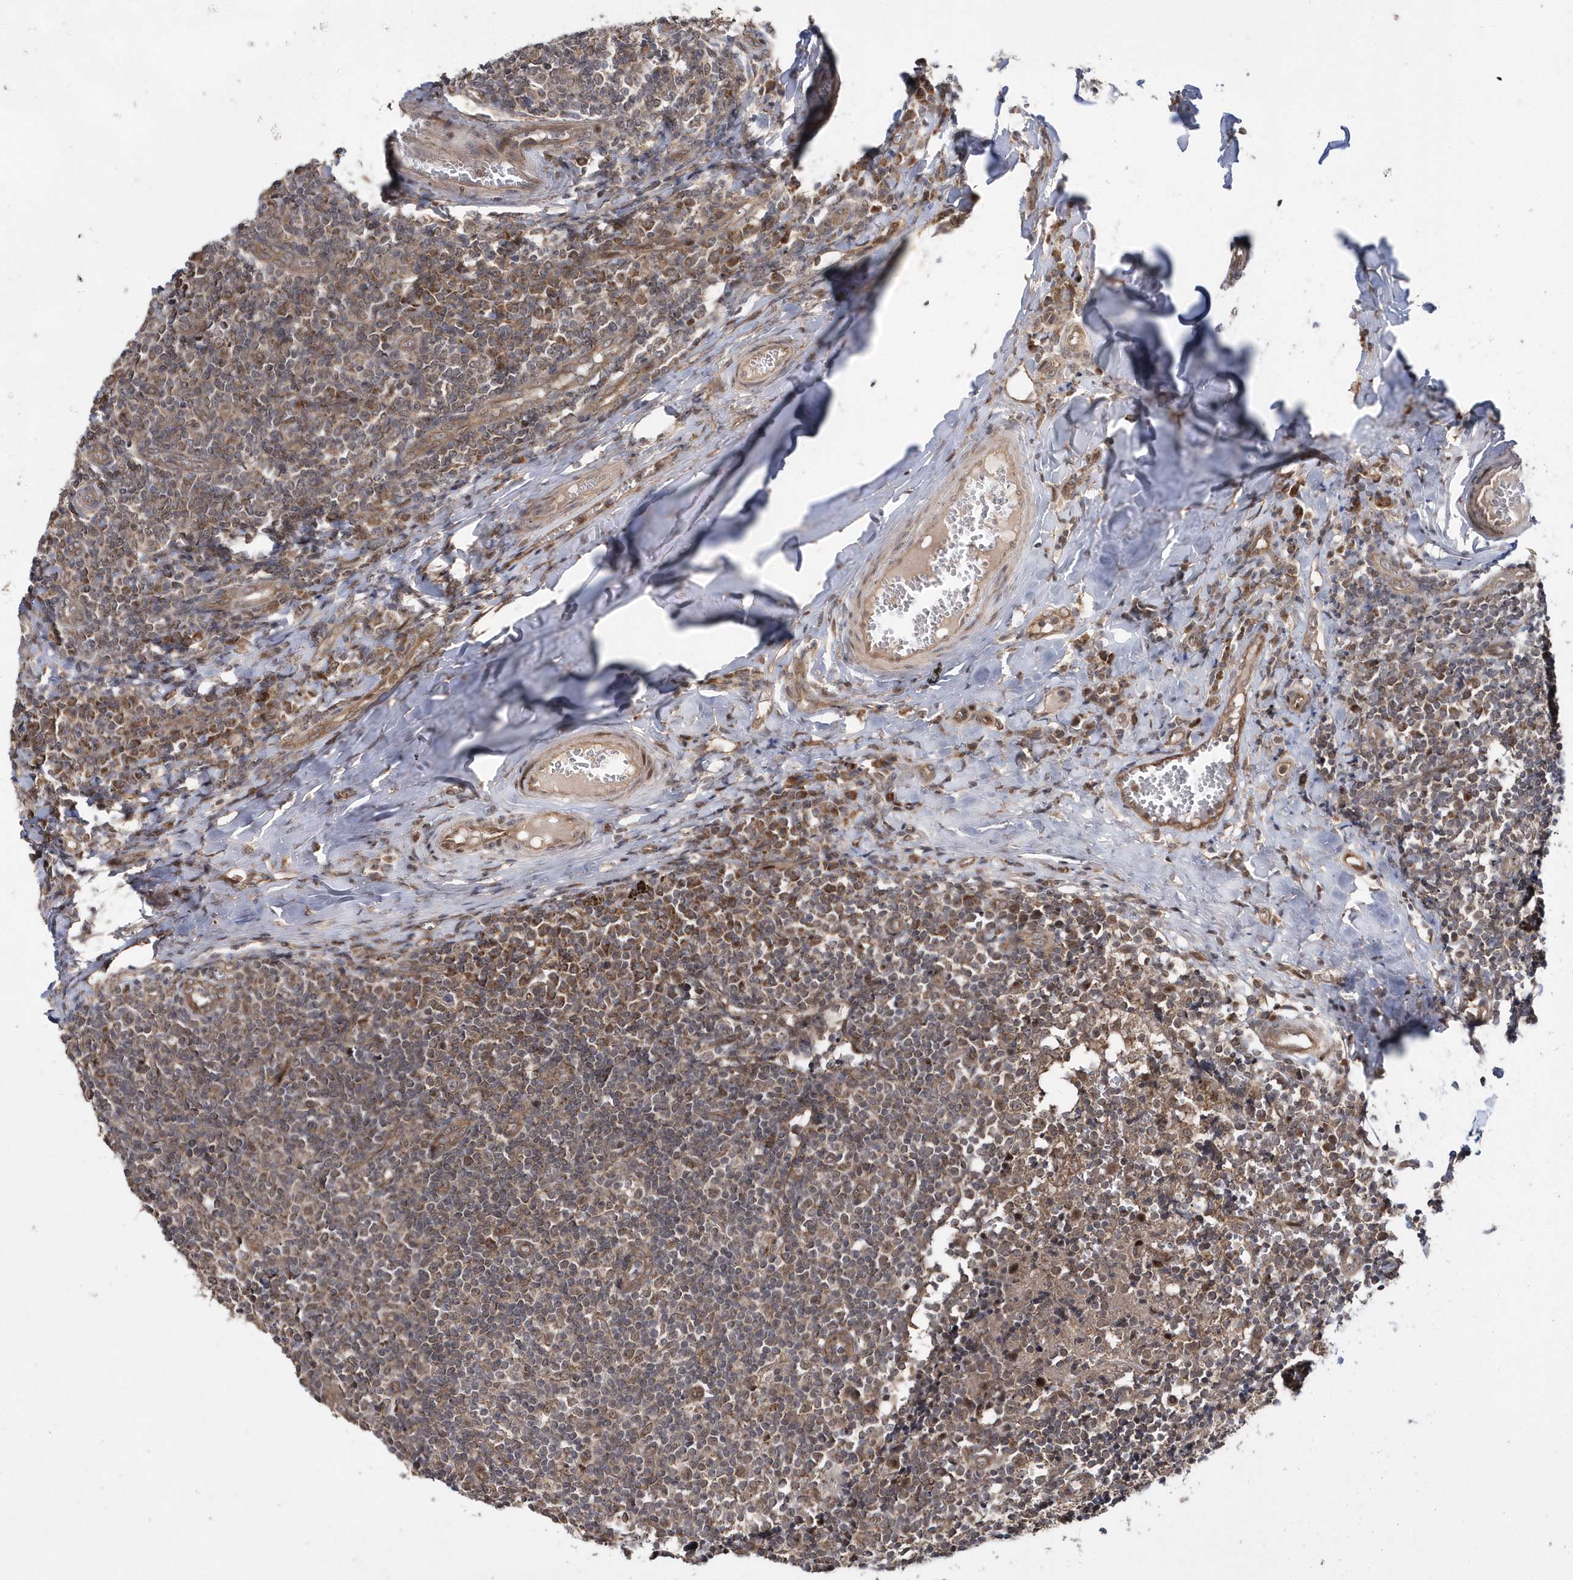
{"staining": {"intensity": "weak", "quantity": "25%-75%", "location": "cytoplasmic/membranous,nuclear"}, "tissue": "tonsil", "cell_type": "Germinal center cells", "image_type": "normal", "snomed": [{"axis": "morphology", "description": "Normal tissue, NOS"}, {"axis": "topography", "description": "Tonsil"}], "caption": "Germinal center cells display low levels of weak cytoplasmic/membranous,nuclear positivity in approximately 25%-75% of cells in normal human tonsil.", "gene": "DALRD3", "patient": {"sex": "female", "age": 19}}